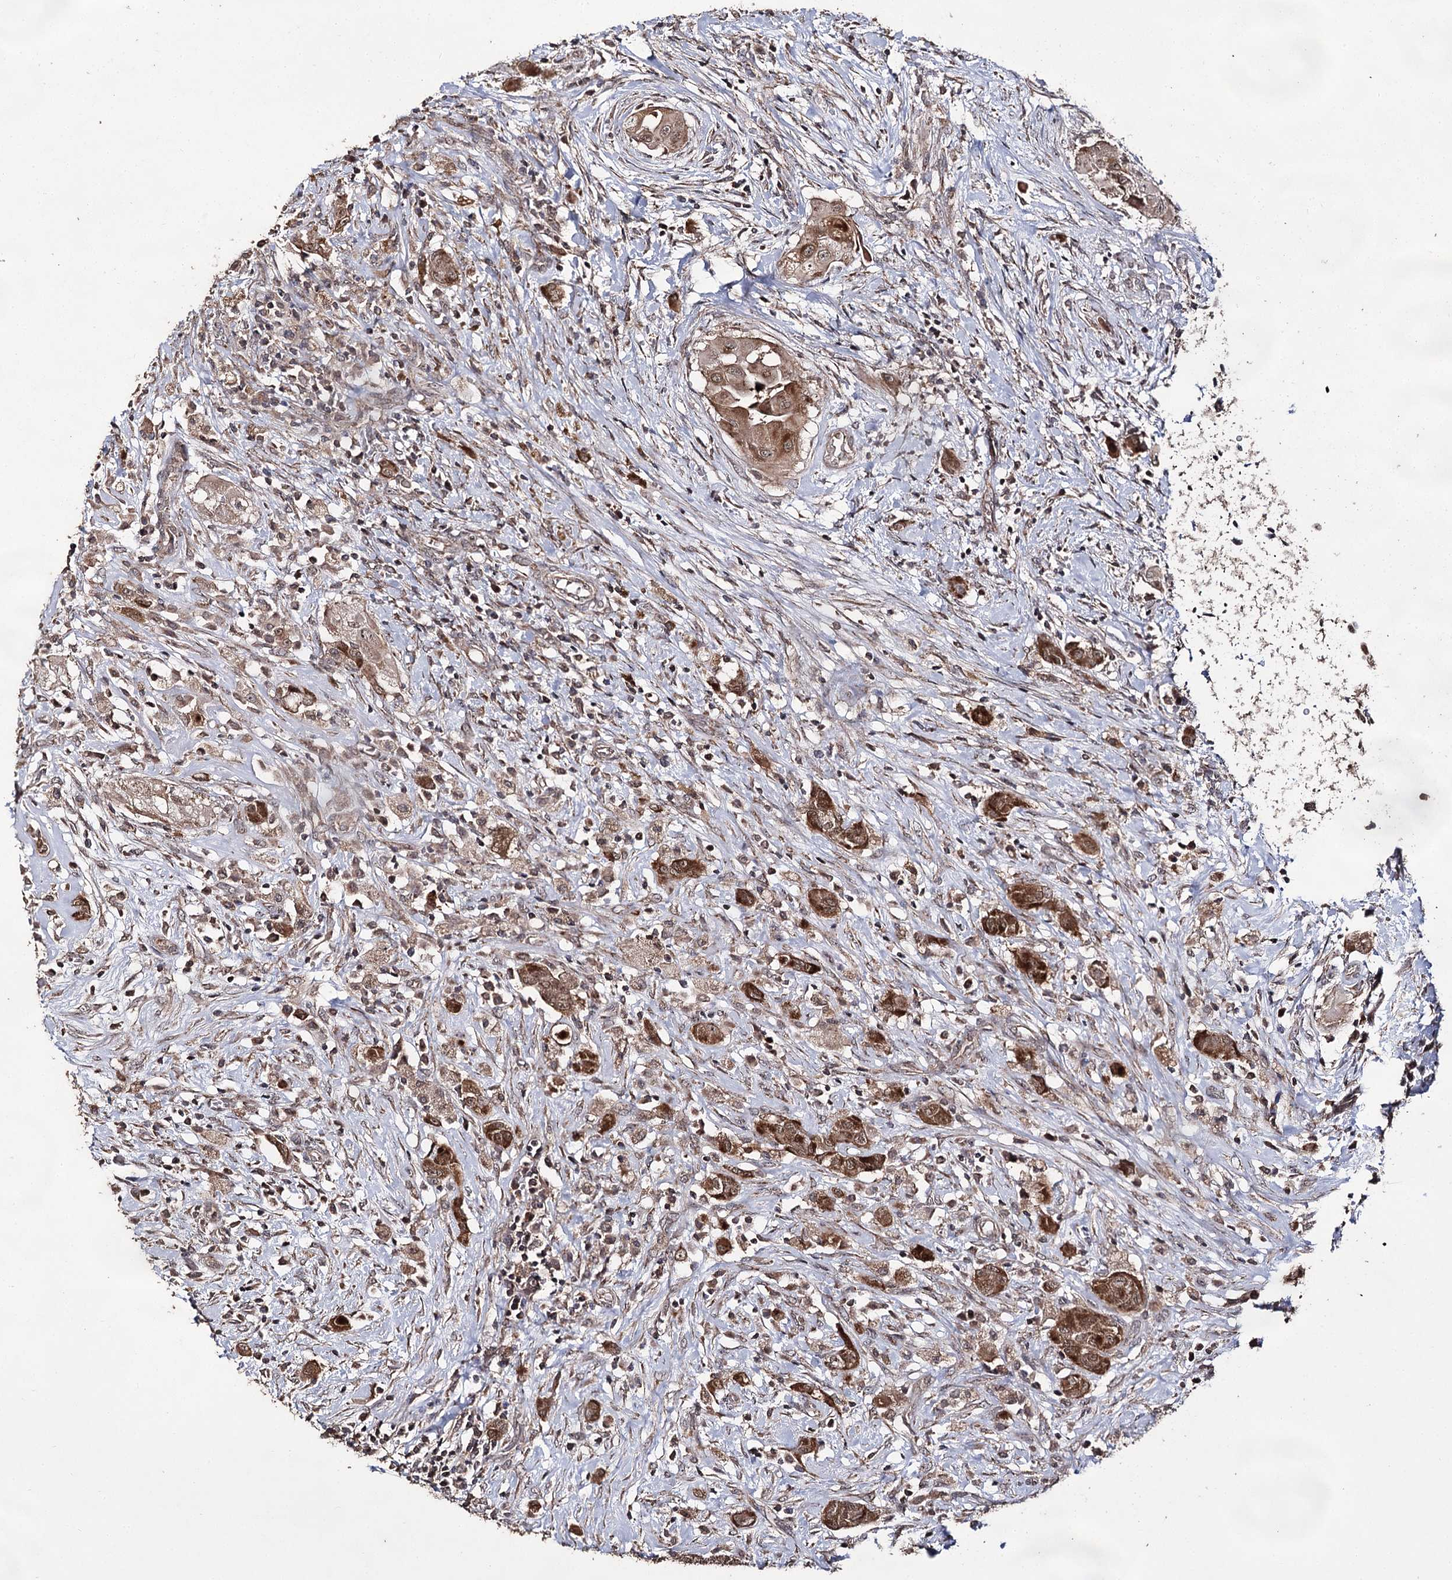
{"staining": {"intensity": "strong", "quantity": "25%-75%", "location": "cytoplasmic/membranous,nuclear"}, "tissue": "thyroid cancer", "cell_type": "Tumor cells", "image_type": "cancer", "snomed": [{"axis": "morphology", "description": "Papillary adenocarcinoma, NOS"}, {"axis": "topography", "description": "Thyroid gland"}], "caption": "Tumor cells display high levels of strong cytoplasmic/membranous and nuclear staining in approximately 25%-75% of cells in papillary adenocarcinoma (thyroid).", "gene": "ACTR6", "patient": {"sex": "female", "age": 59}}